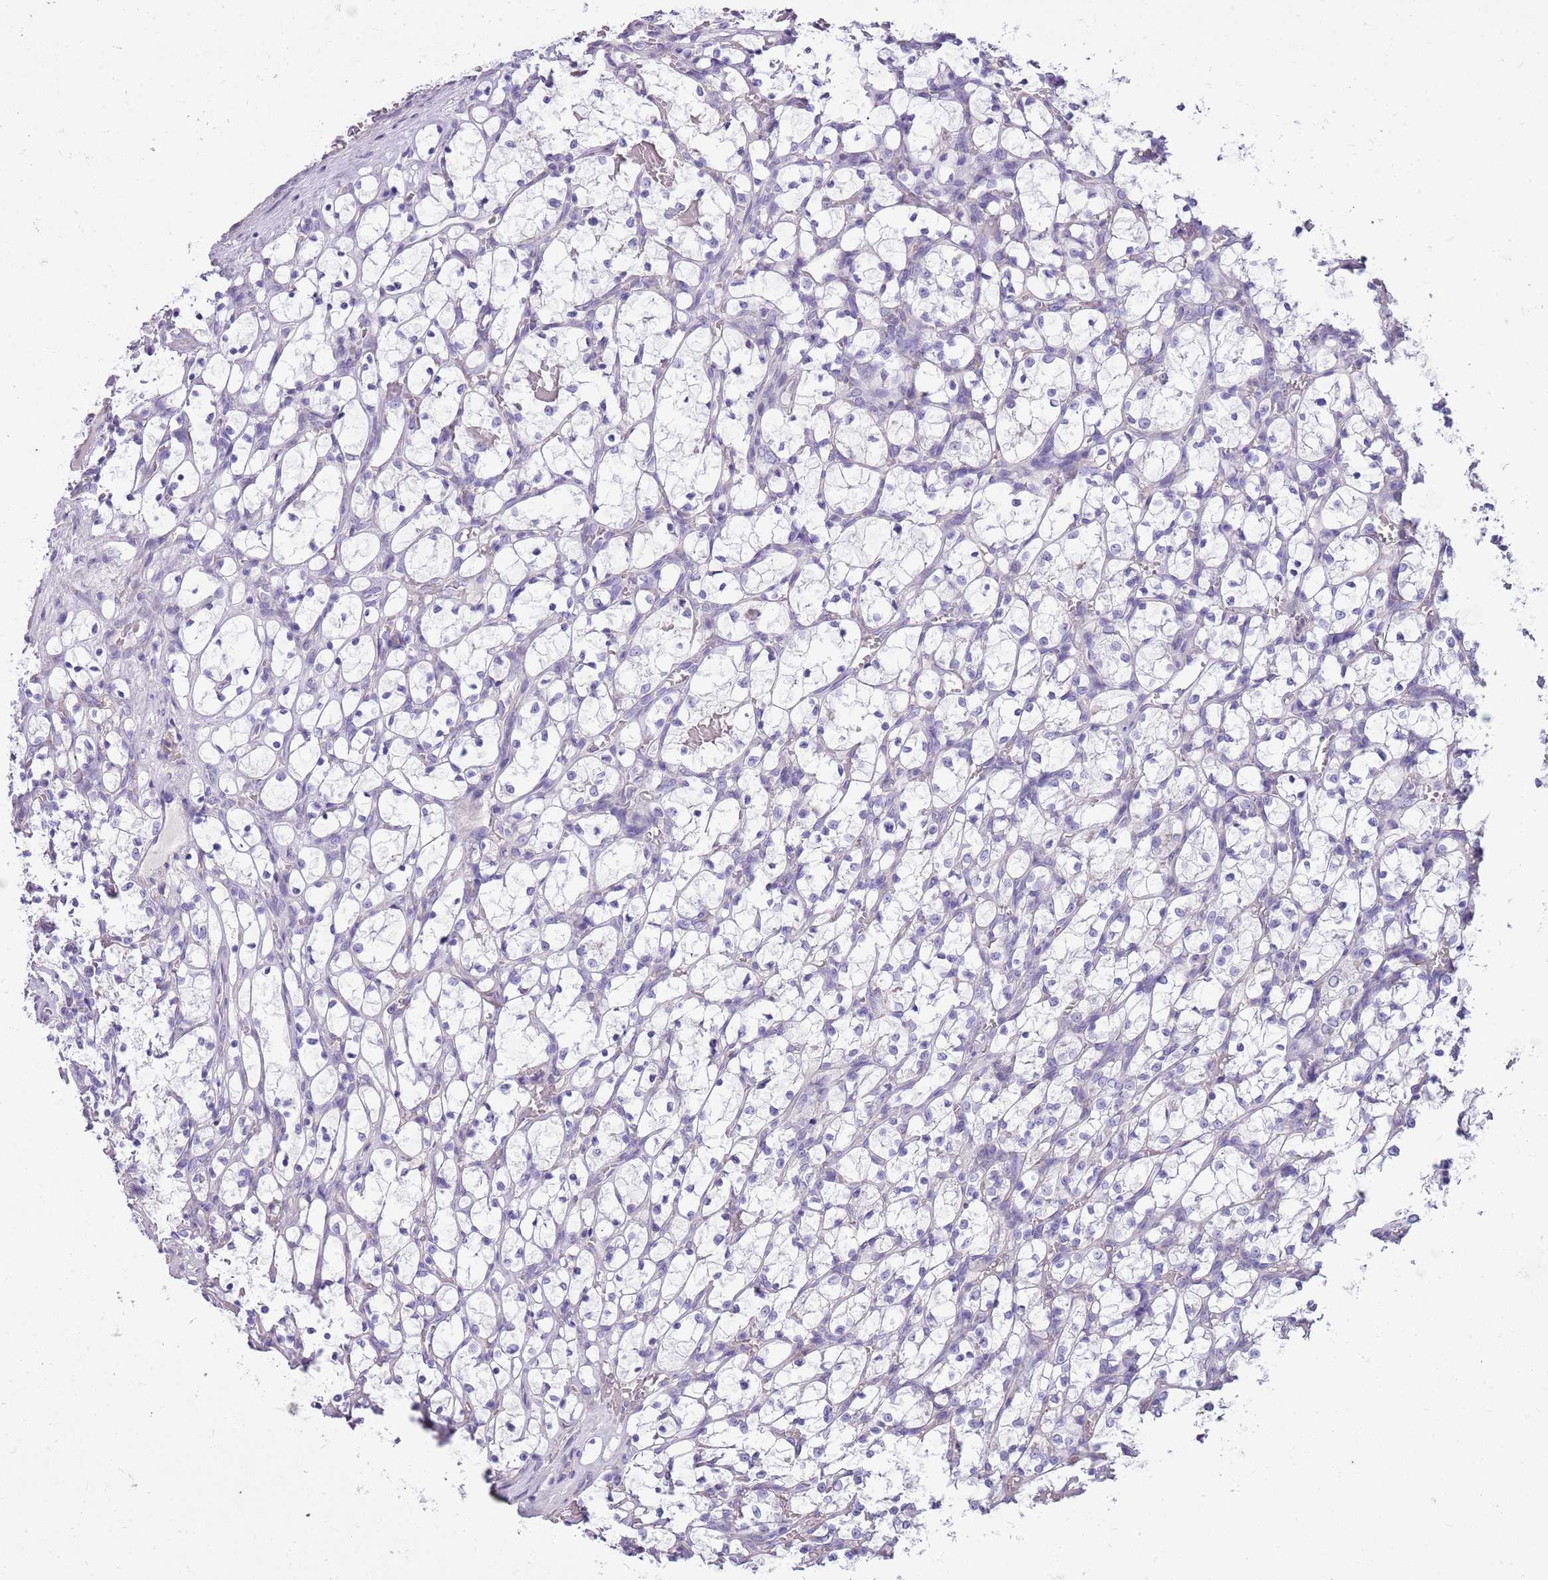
{"staining": {"intensity": "negative", "quantity": "none", "location": "none"}, "tissue": "renal cancer", "cell_type": "Tumor cells", "image_type": "cancer", "snomed": [{"axis": "morphology", "description": "Adenocarcinoma, NOS"}, {"axis": "topography", "description": "Kidney"}], "caption": "Protein analysis of renal adenocarcinoma displays no significant expression in tumor cells.", "gene": "CNPPD1", "patient": {"sex": "female", "age": 69}}